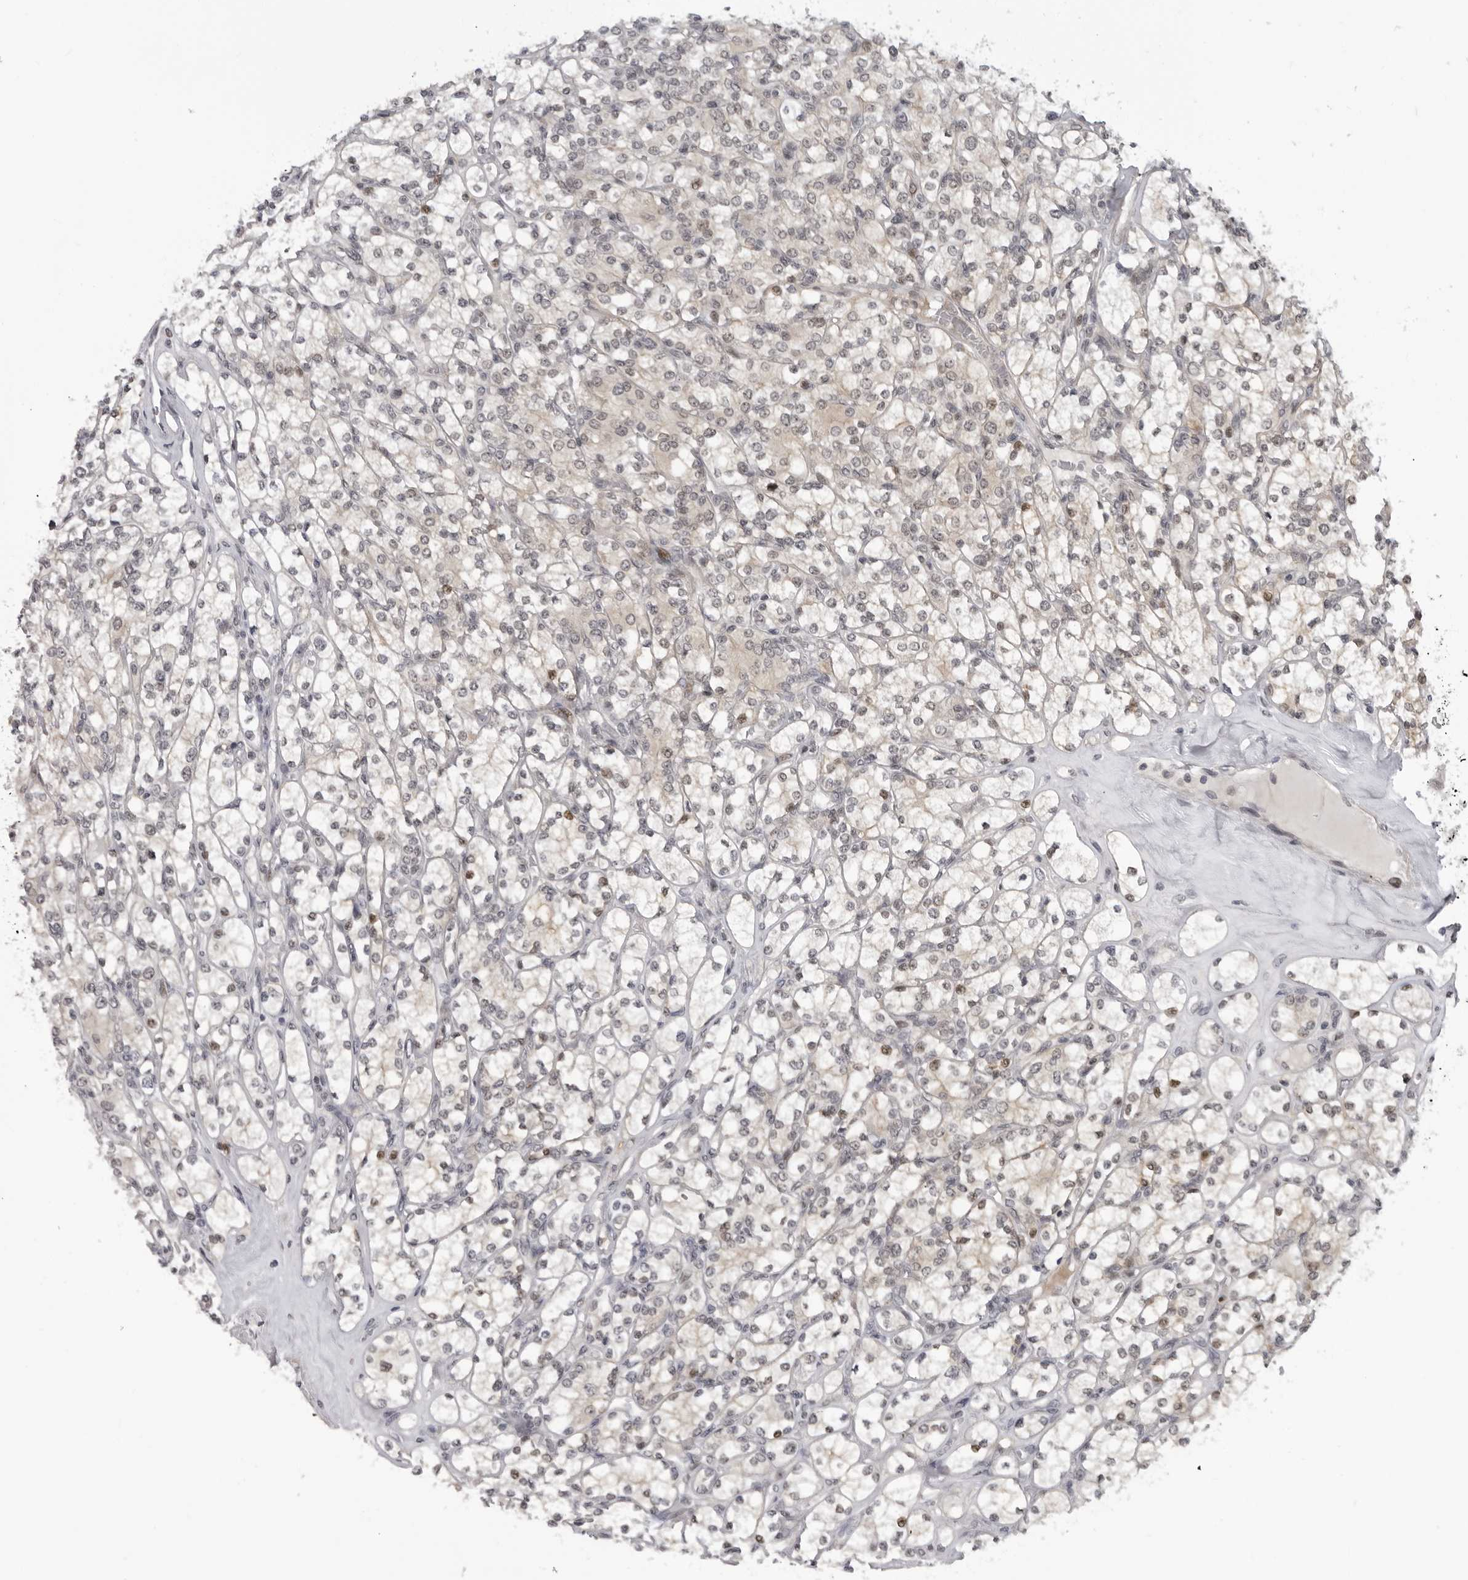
{"staining": {"intensity": "moderate", "quantity": "<25%", "location": "cytoplasmic/membranous,nuclear"}, "tissue": "renal cancer", "cell_type": "Tumor cells", "image_type": "cancer", "snomed": [{"axis": "morphology", "description": "Adenocarcinoma, NOS"}, {"axis": "topography", "description": "Kidney"}], "caption": "This is an image of IHC staining of adenocarcinoma (renal), which shows moderate staining in the cytoplasmic/membranous and nuclear of tumor cells.", "gene": "ALPK2", "patient": {"sex": "male", "age": 77}}